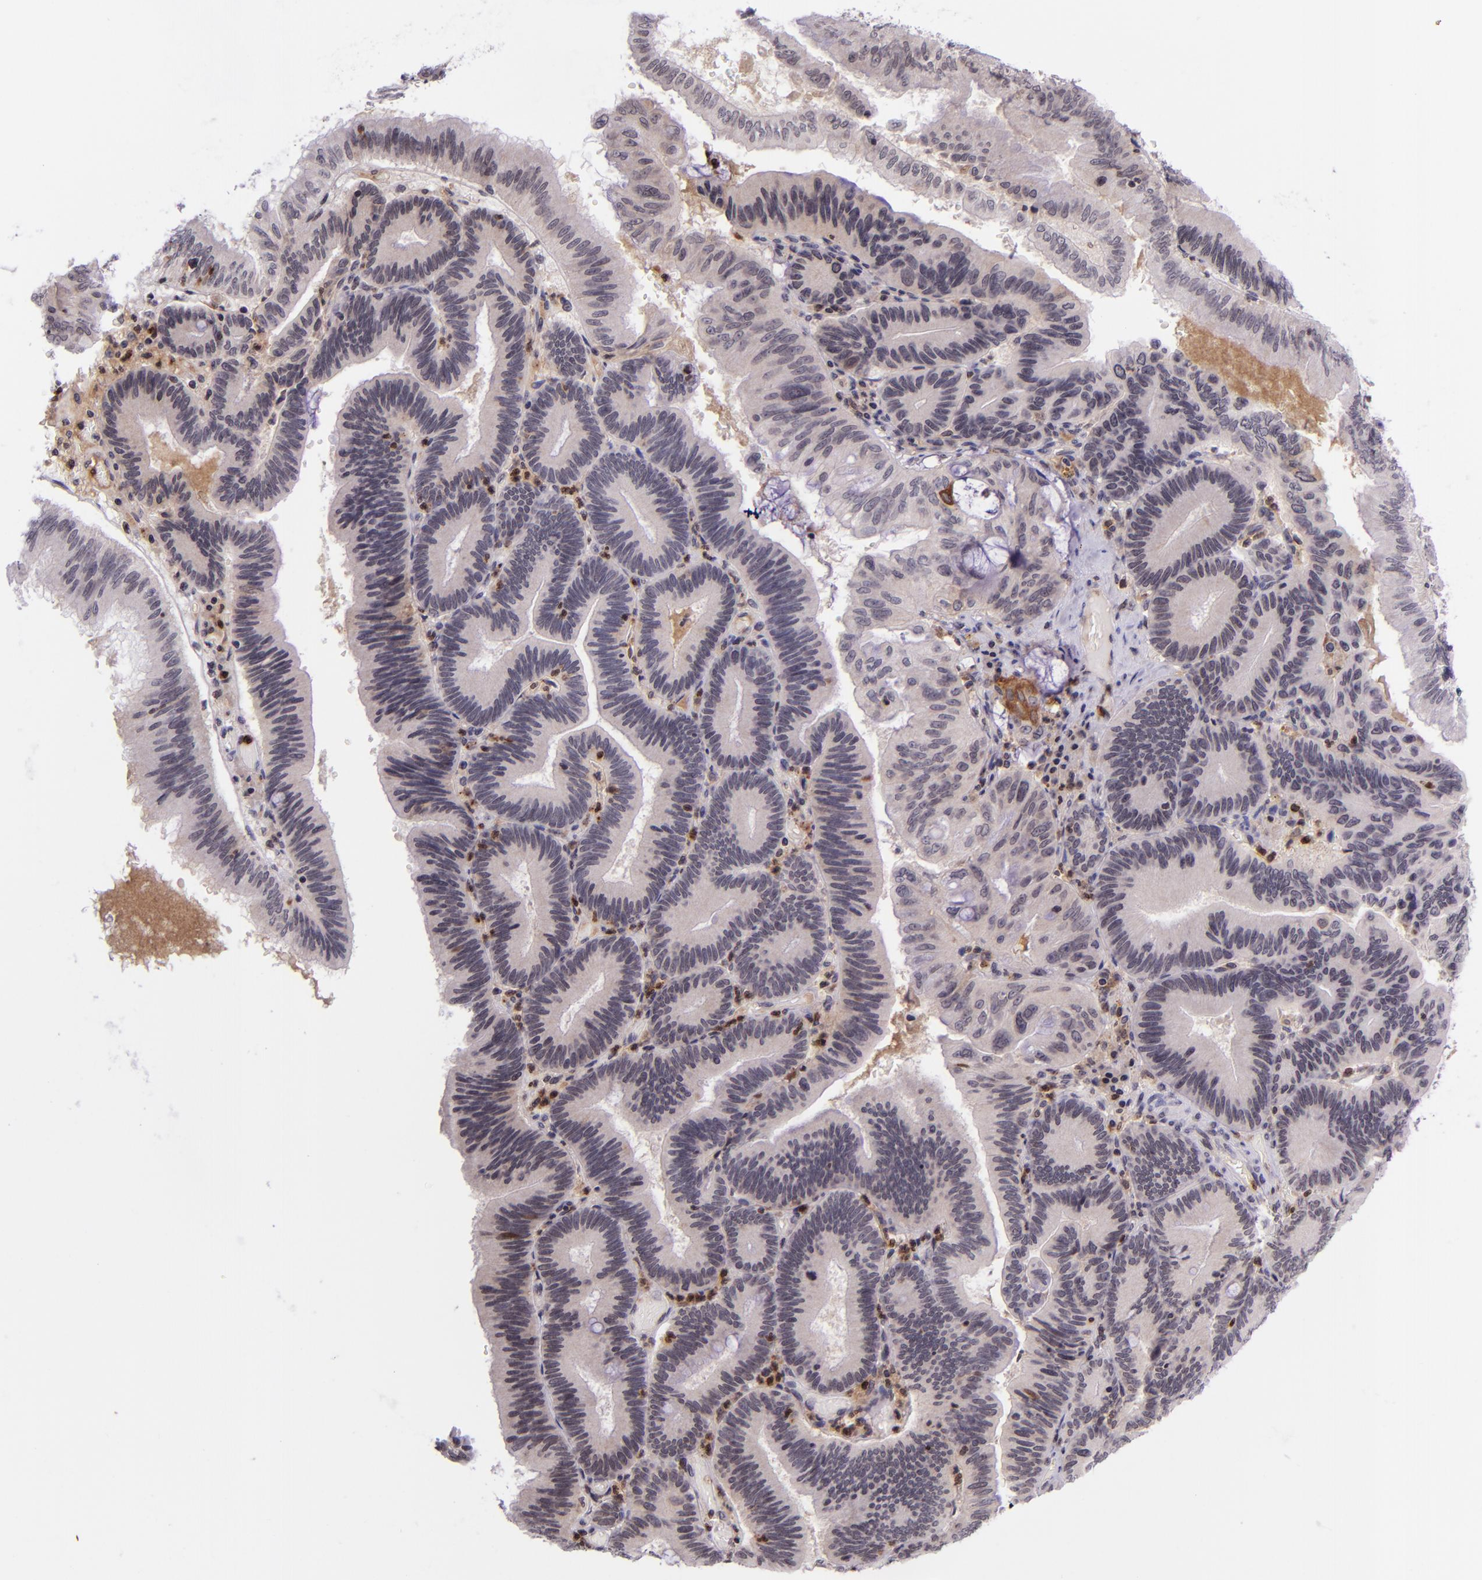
{"staining": {"intensity": "weak", "quantity": "<25%", "location": "cytoplasmic/membranous"}, "tissue": "pancreatic cancer", "cell_type": "Tumor cells", "image_type": "cancer", "snomed": [{"axis": "morphology", "description": "Adenocarcinoma, NOS"}, {"axis": "topography", "description": "Pancreas"}], "caption": "Human pancreatic cancer stained for a protein using immunohistochemistry (IHC) shows no positivity in tumor cells.", "gene": "SELL", "patient": {"sex": "male", "age": 82}}